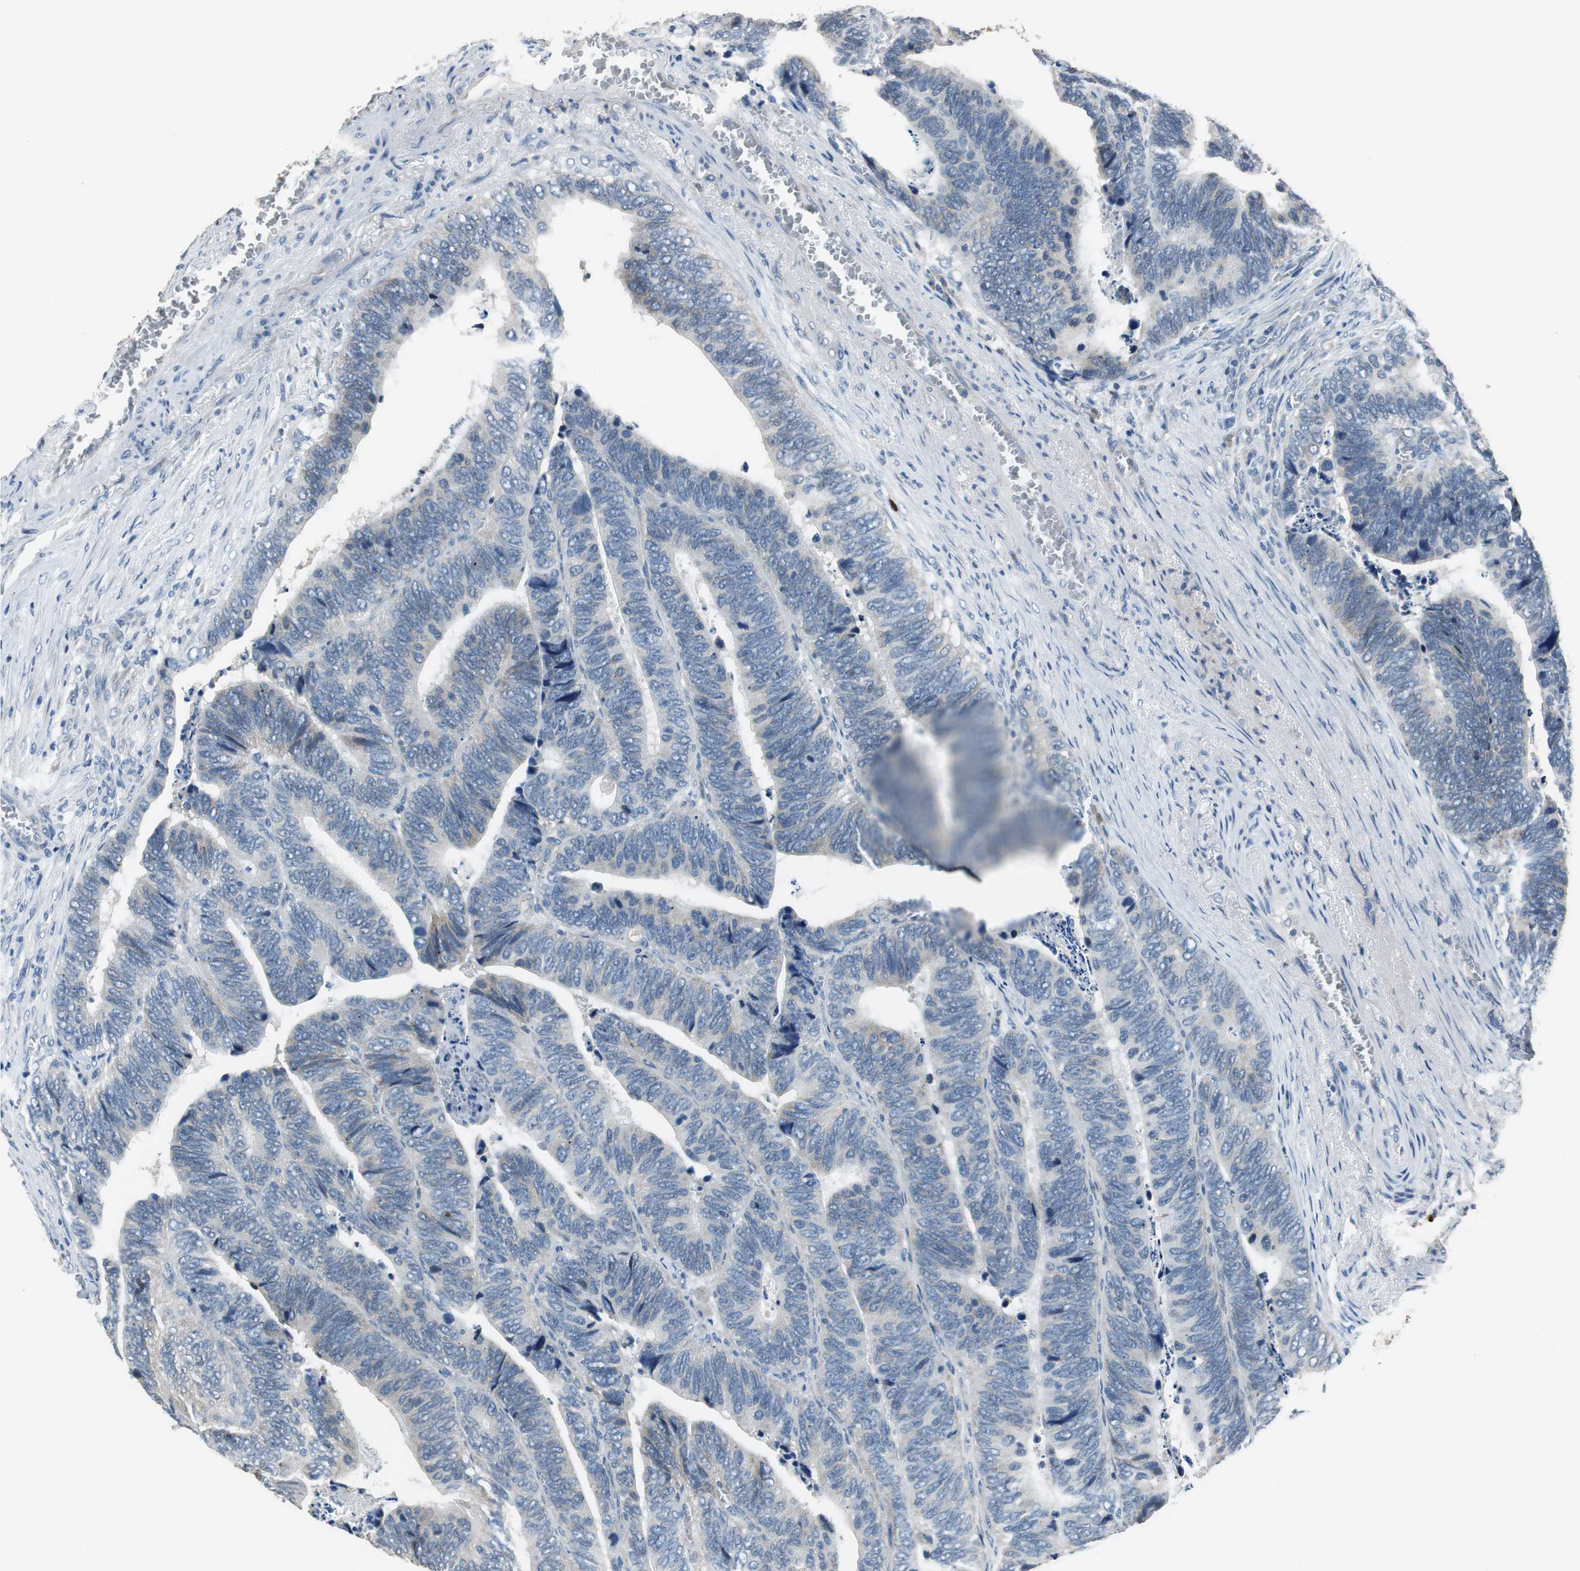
{"staining": {"intensity": "weak", "quantity": "<25%", "location": "cytoplasmic/membranous"}, "tissue": "colorectal cancer", "cell_type": "Tumor cells", "image_type": "cancer", "snomed": [{"axis": "morphology", "description": "Adenocarcinoma, NOS"}, {"axis": "topography", "description": "Colon"}], "caption": "Histopathology image shows no protein expression in tumor cells of colorectal adenocarcinoma tissue.", "gene": "MTIF2", "patient": {"sex": "male", "age": 72}}